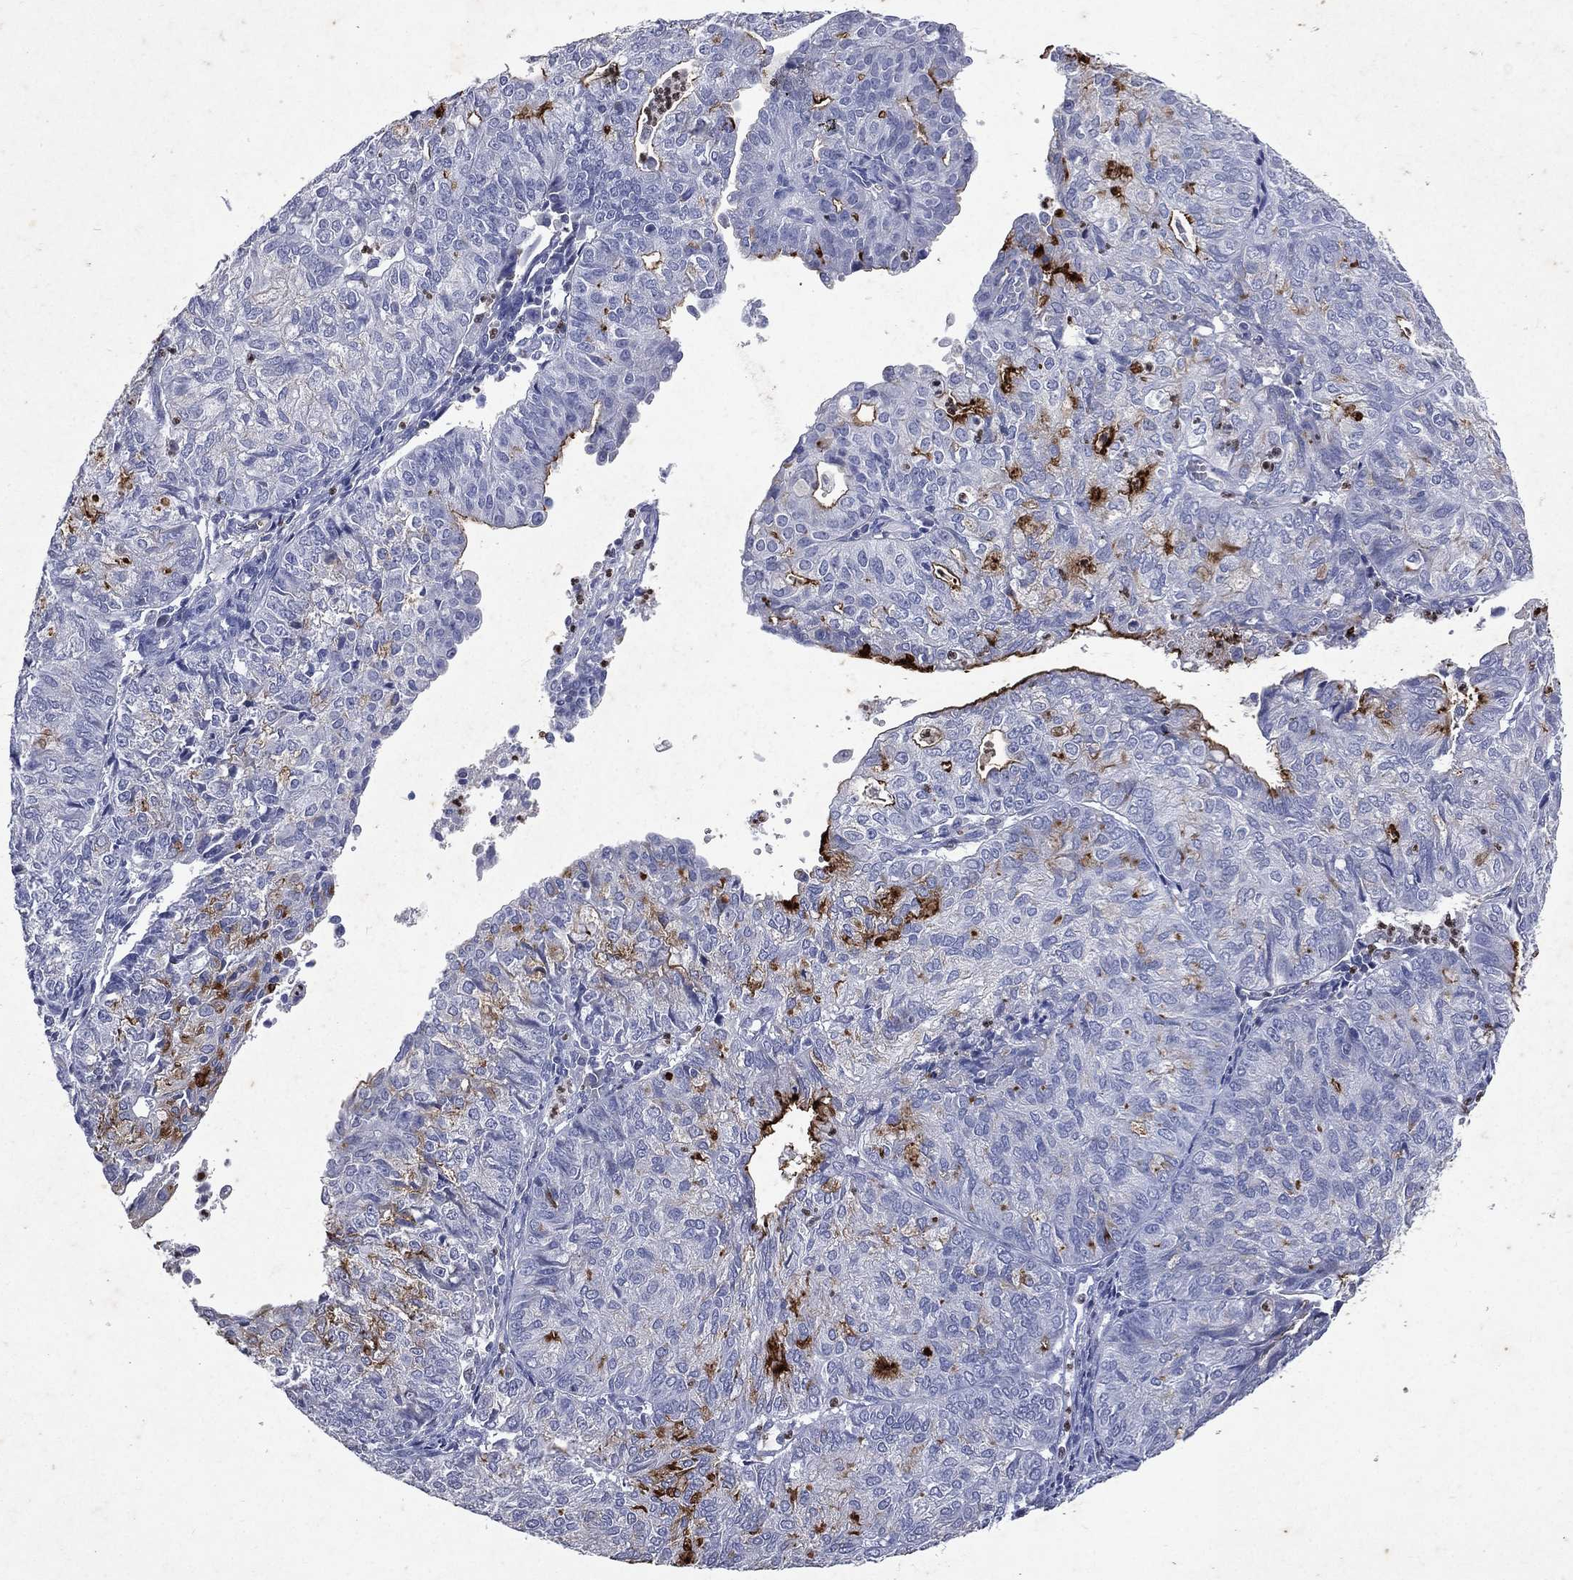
{"staining": {"intensity": "strong", "quantity": "<25%", "location": "cytoplasmic/membranous"}, "tissue": "endometrial cancer", "cell_type": "Tumor cells", "image_type": "cancer", "snomed": [{"axis": "morphology", "description": "Adenocarcinoma, NOS"}, {"axis": "topography", "description": "Endometrium"}], "caption": "DAB immunohistochemical staining of human endometrial adenocarcinoma reveals strong cytoplasmic/membranous protein positivity in about <25% of tumor cells. (Brightfield microscopy of DAB IHC at high magnification).", "gene": "SLC34A2", "patient": {"sex": "female", "age": 82}}